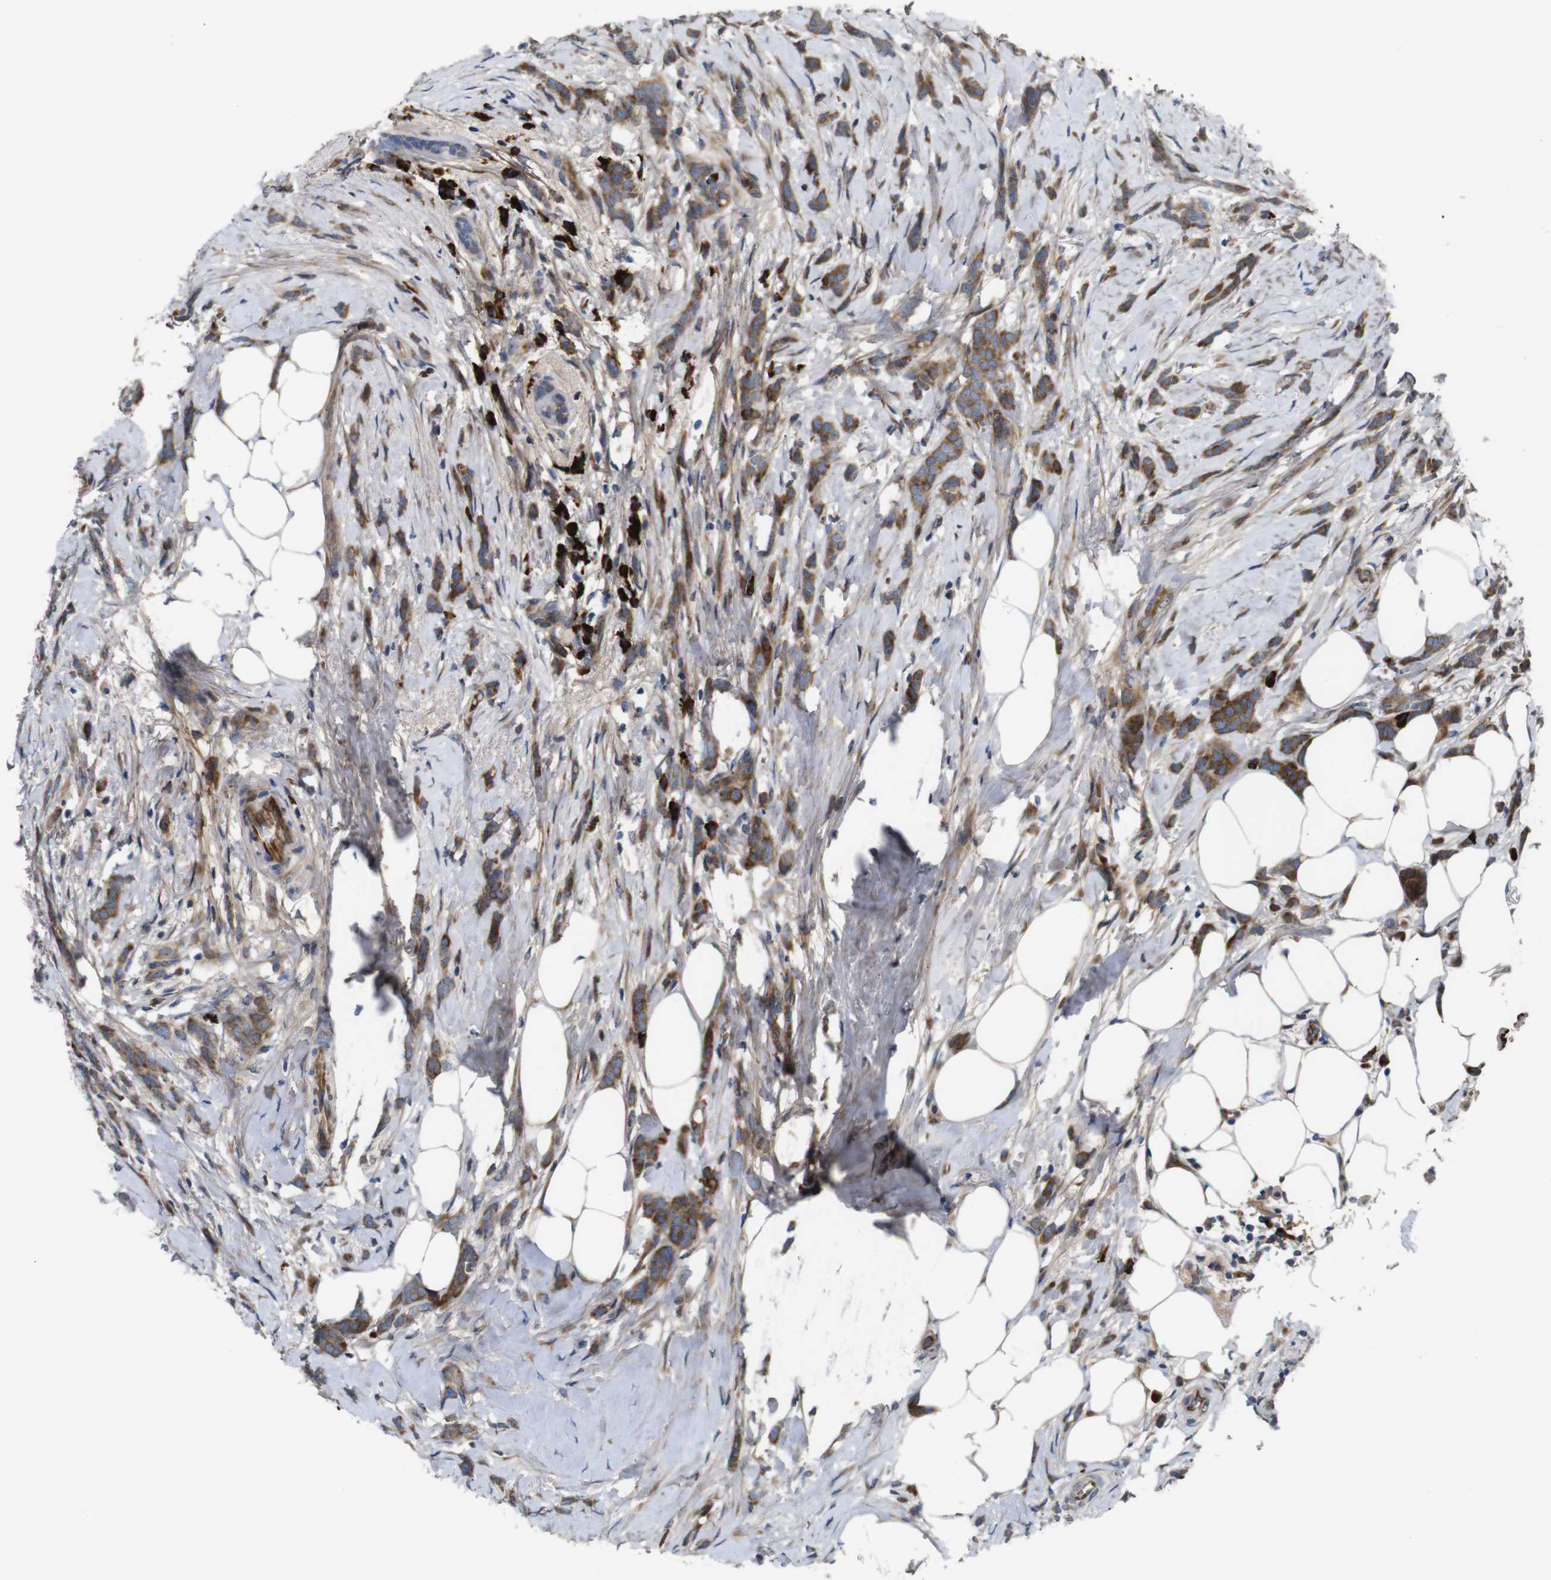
{"staining": {"intensity": "moderate", "quantity": ">75%", "location": "cytoplasmic/membranous"}, "tissue": "breast cancer", "cell_type": "Tumor cells", "image_type": "cancer", "snomed": [{"axis": "morphology", "description": "Lobular carcinoma, in situ"}, {"axis": "morphology", "description": "Lobular carcinoma"}, {"axis": "topography", "description": "Breast"}], "caption": "Breast lobular carcinoma in situ was stained to show a protein in brown. There is medium levels of moderate cytoplasmic/membranous positivity in approximately >75% of tumor cells. (DAB IHC, brown staining for protein, blue staining for nuclei).", "gene": "UBE2G2", "patient": {"sex": "female", "age": 41}}